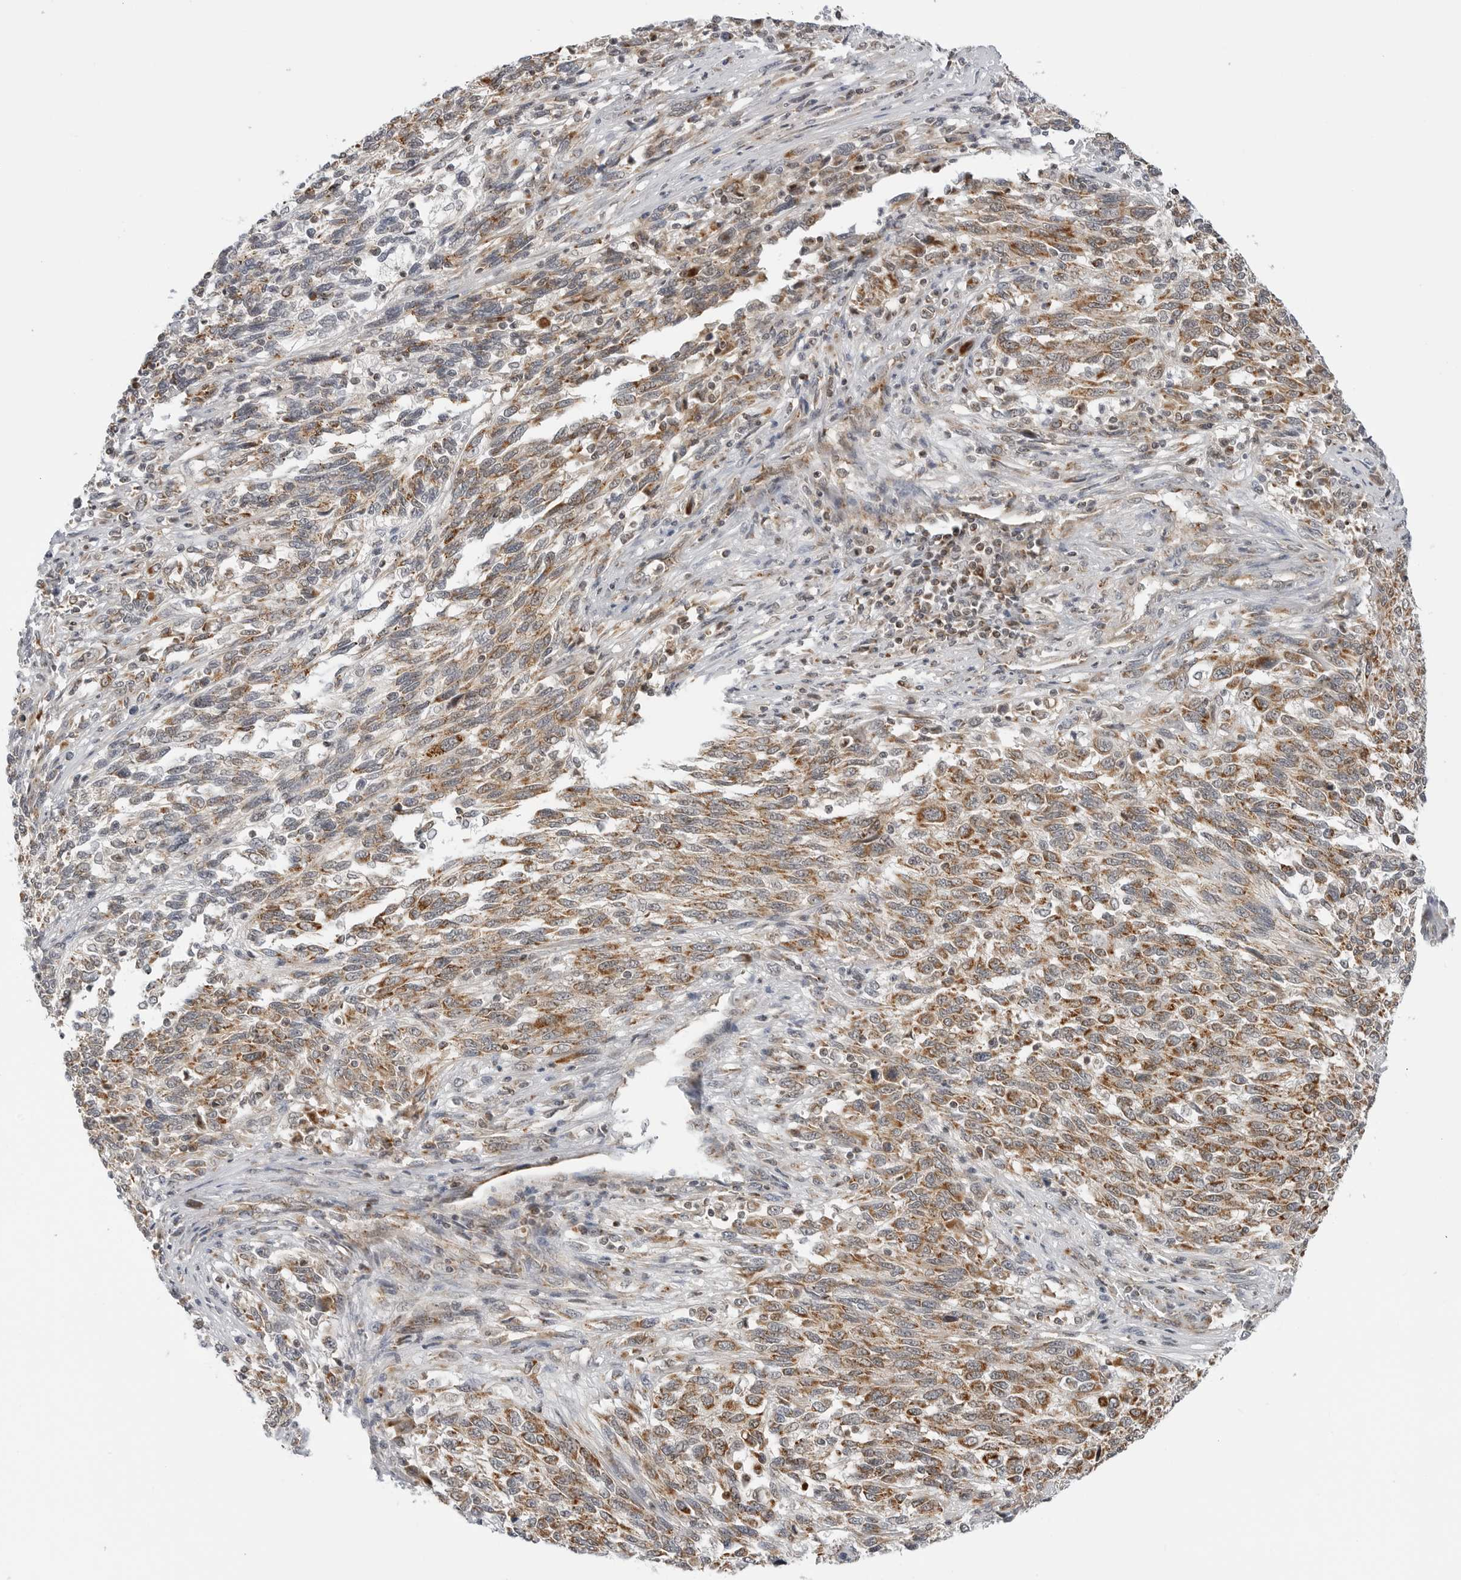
{"staining": {"intensity": "moderate", "quantity": ">75%", "location": "cytoplasmic/membranous"}, "tissue": "melanoma", "cell_type": "Tumor cells", "image_type": "cancer", "snomed": [{"axis": "morphology", "description": "Malignant melanoma, Metastatic site"}, {"axis": "topography", "description": "Lymph node"}], "caption": "Brown immunohistochemical staining in human melanoma shows moderate cytoplasmic/membranous positivity in approximately >75% of tumor cells.", "gene": "PEX2", "patient": {"sex": "male", "age": 61}}